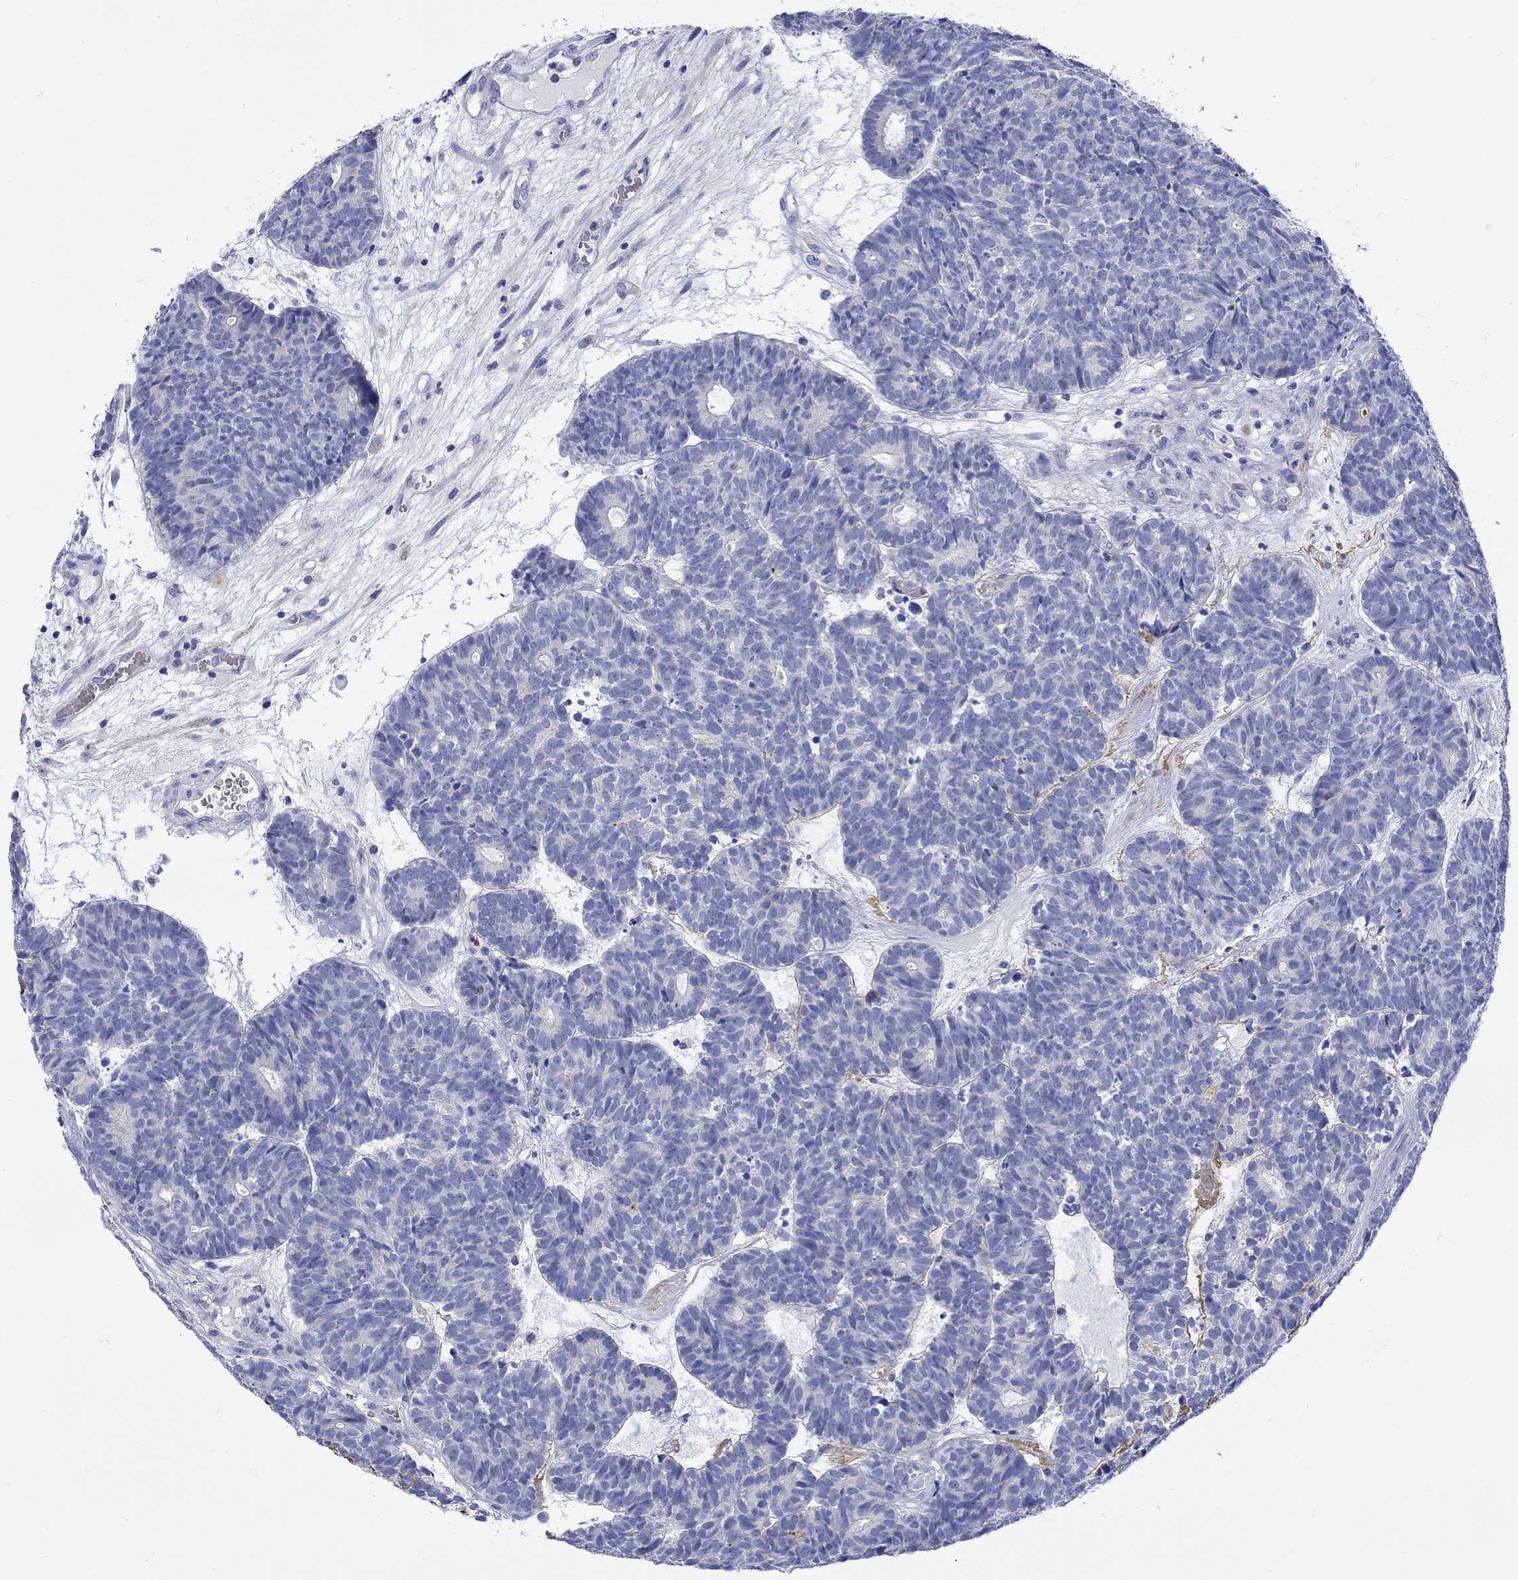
{"staining": {"intensity": "strong", "quantity": "<25%", "location": "cytoplasmic/membranous"}, "tissue": "head and neck cancer", "cell_type": "Tumor cells", "image_type": "cancer", "snomed": [{"axis": "morphology", "description": "Adenocarcinoma, NOS"}, {"axis": "topography", "description": "Head-Neck"}], "caption": "High-magnification brightfield microscopy of adenocarcinoma (head and neck) stained with DAB (3,3'-diaminobenzidine) (brown) and counterstained with hematoxylin (blue). tumor cells exhibit strong cytoplasmic/membranous staining is present in approximately<25% of cells.", "gene": "ANKMY1", "patient": {"sex": "female", "age": 81}}